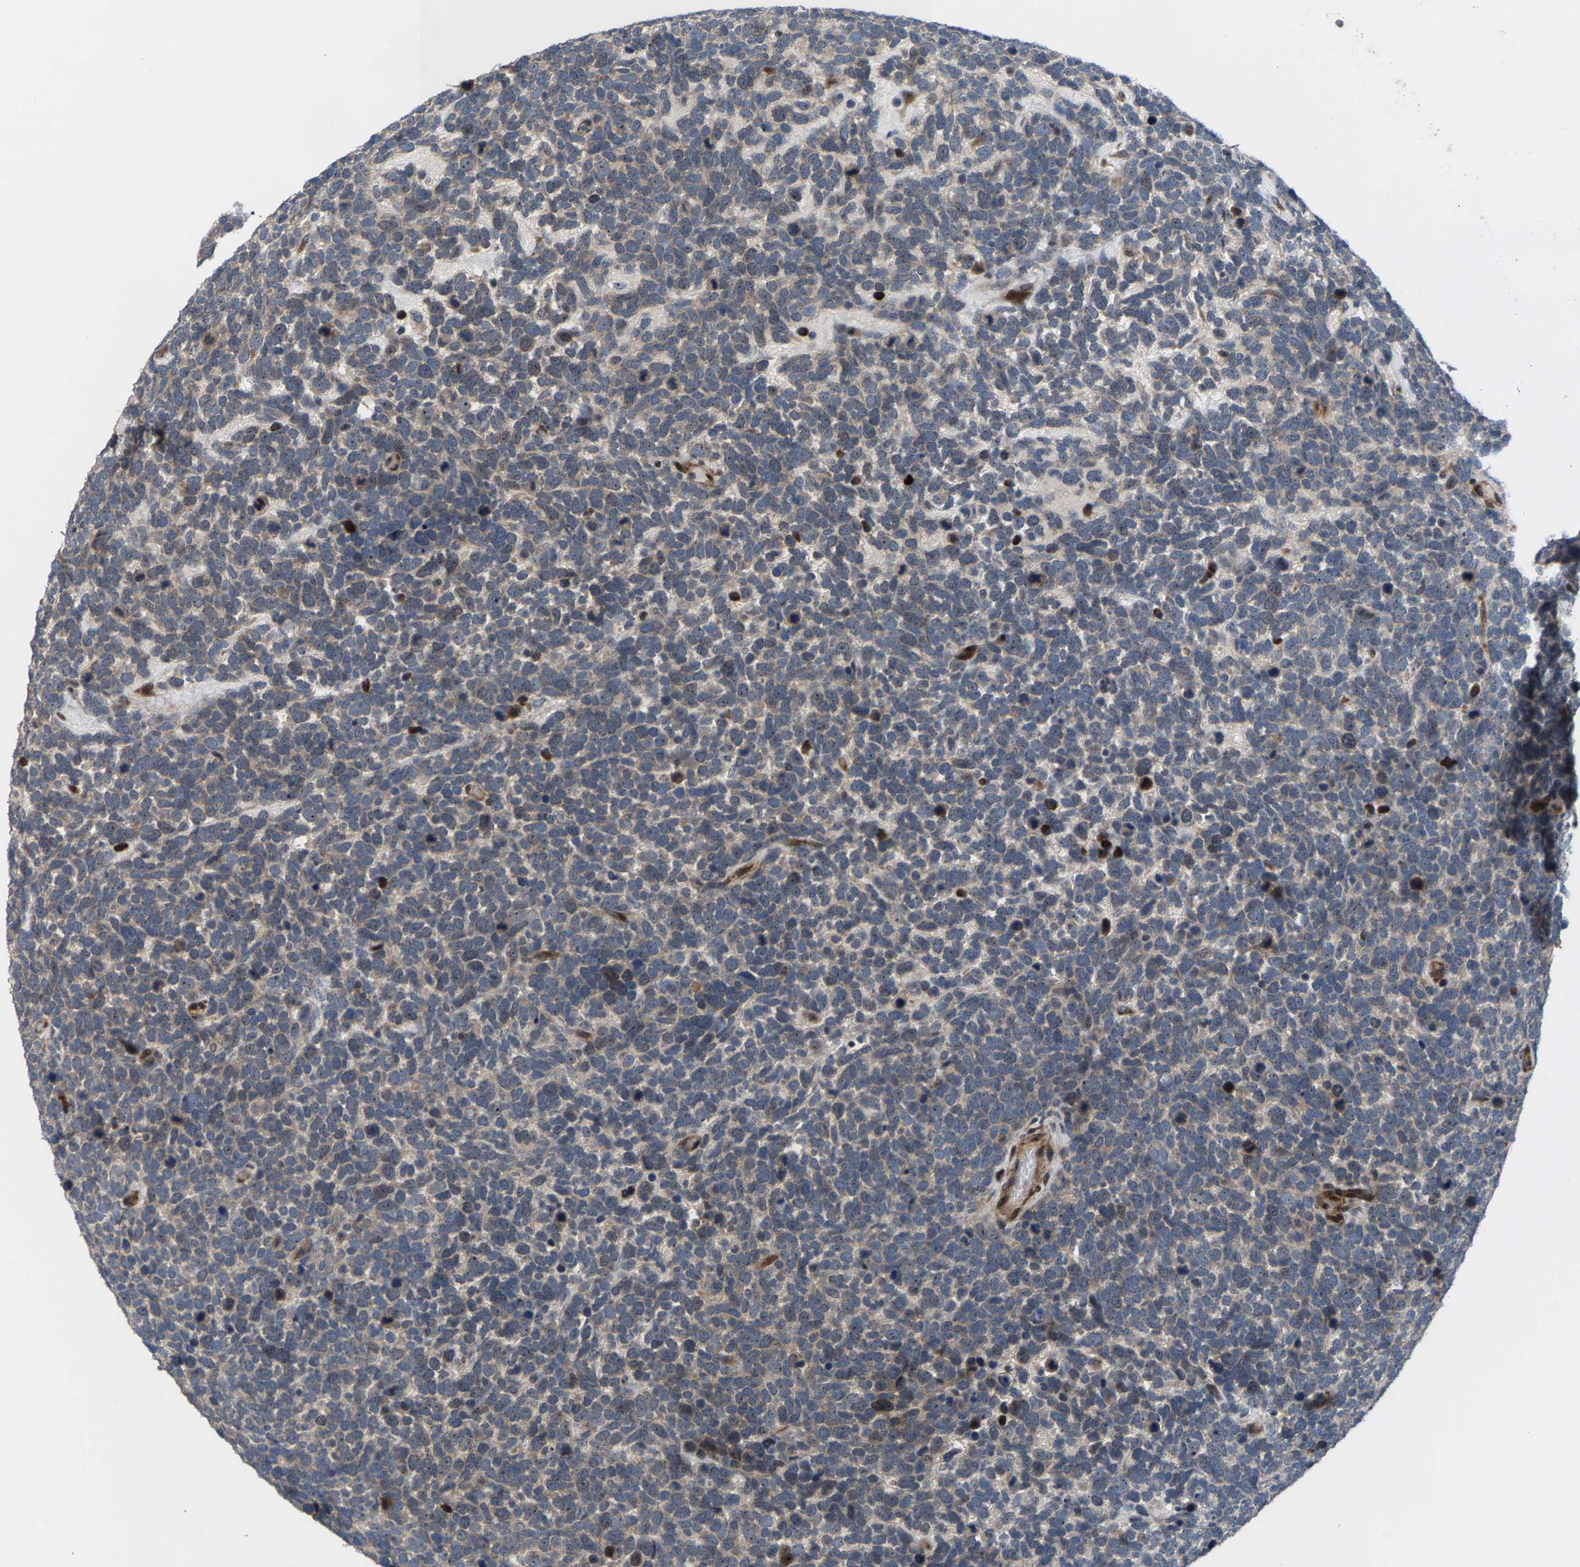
{"staining": {"intensity": "weak", "quantity": "25%-75%", "location": "cytoplasmic/membranous"}, "tissue": "urothelial cancer", "cell_type": "Tumor cells", "image_type": "cancer", "snomed": [{"axis": "morphology", "description": "Urothelial carcinoma, High grade"}, {"axis": "topography", "description": "Urinary bladder"}], "caption": "This is a micrograph of IHC staining of high-grade urothelial carcinoma, which shows weak staining in the cytoplasmic/membranous of tumor cells.", "gene": "HAUS6", "patient": {"sex": "female", "age": 82}}